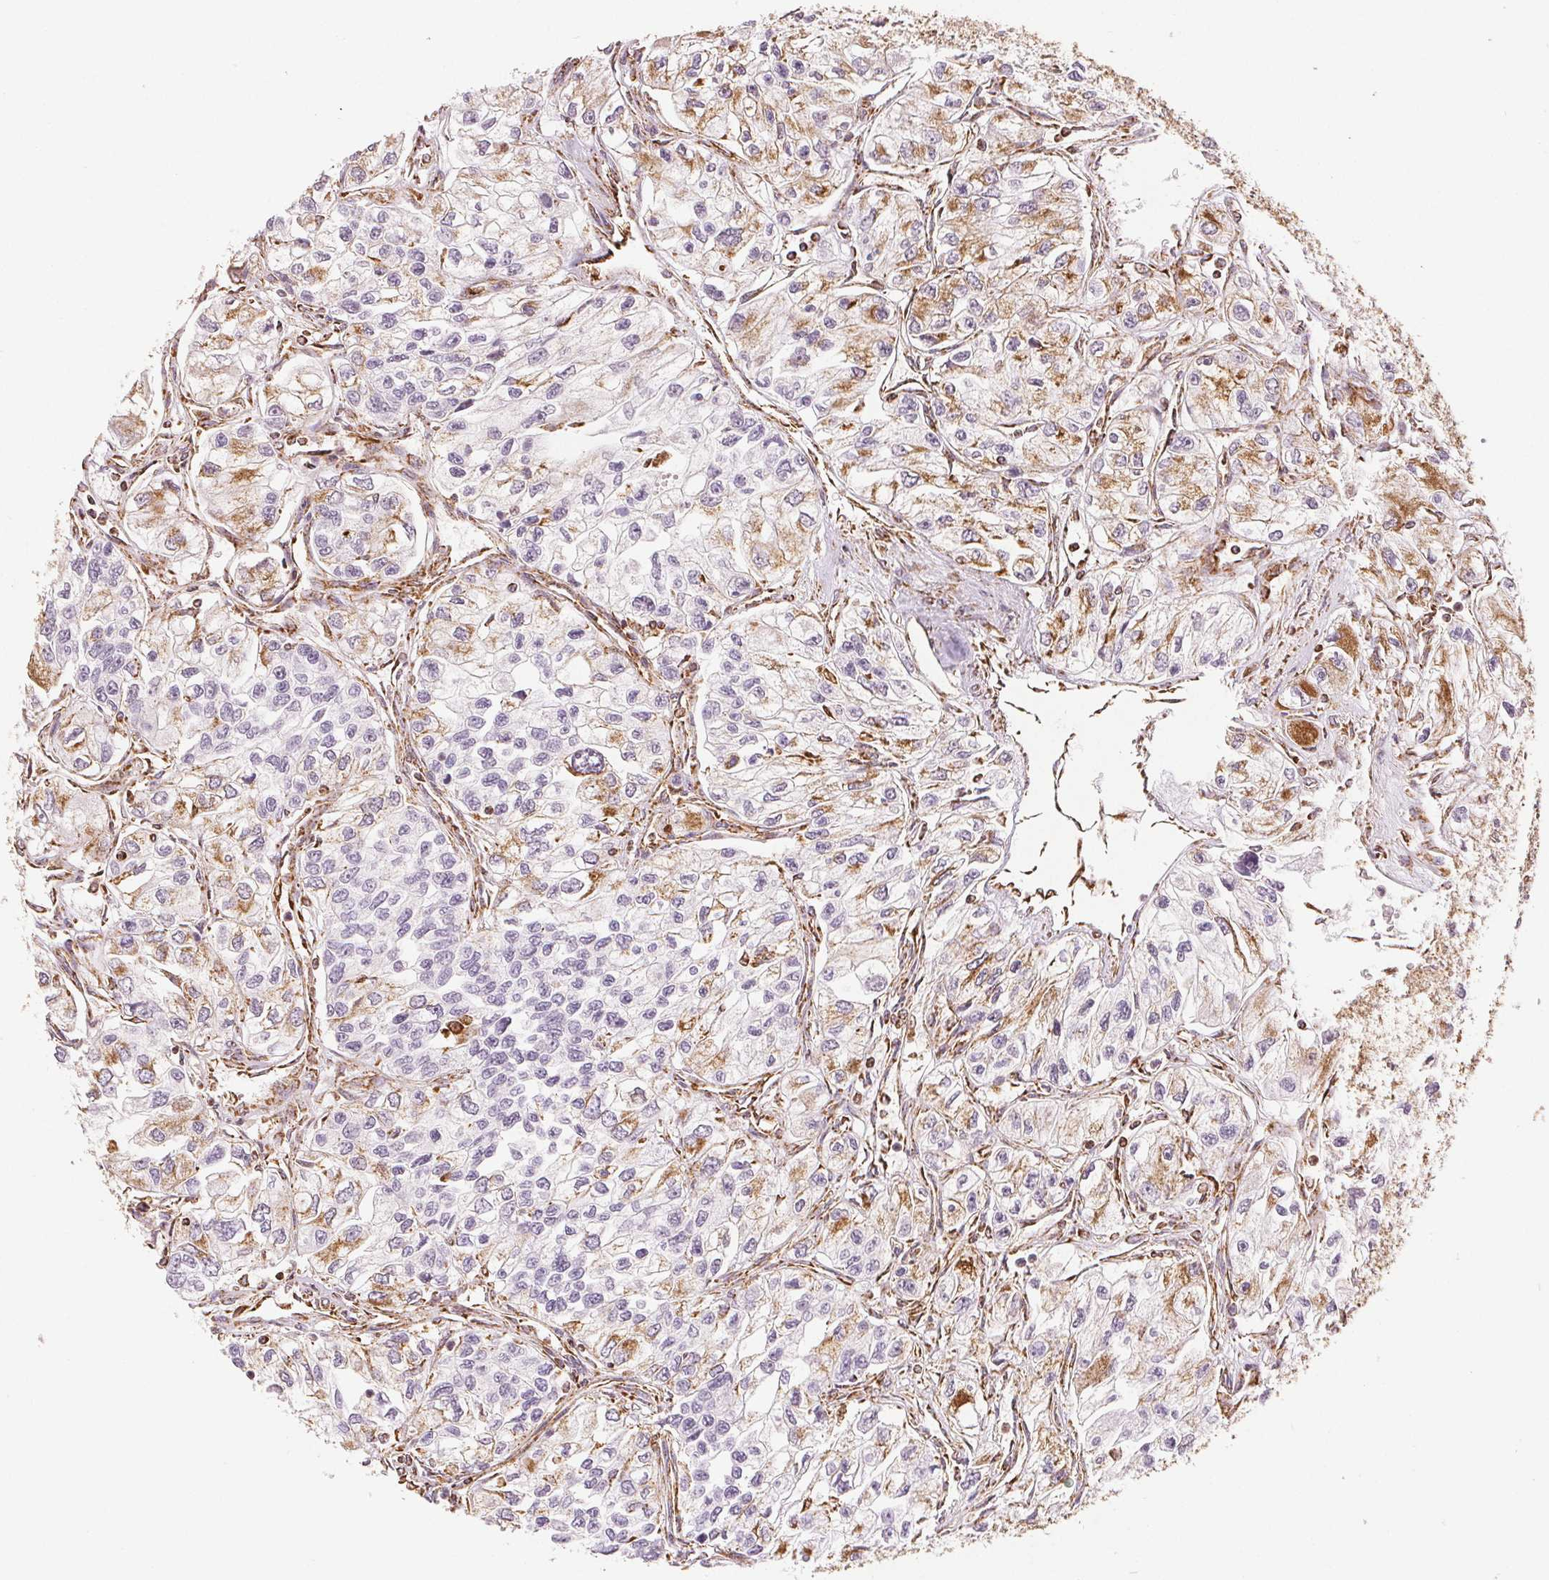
{"staining": {"intensity": "moderate", "quantity": "<25%", "location": "cytoplasmic/membranous"}, "tissue": "renal cancer", "cell_type": "Tumor cells", "image_type": "cancer", "snomed": [{"axis": "morphology", "description": "Adenocarcinoma, NOS"}, {"axis": "topography", "description": "Kidney"}], "caption": "Tumor cells demonstrate low levels of moderate cytoplasmic/membranous positivity in approximately <25% of cells in adenocarcinoma (renal).", "gene": "SDHB", "patient": {"sex": "female", "age": 59}}